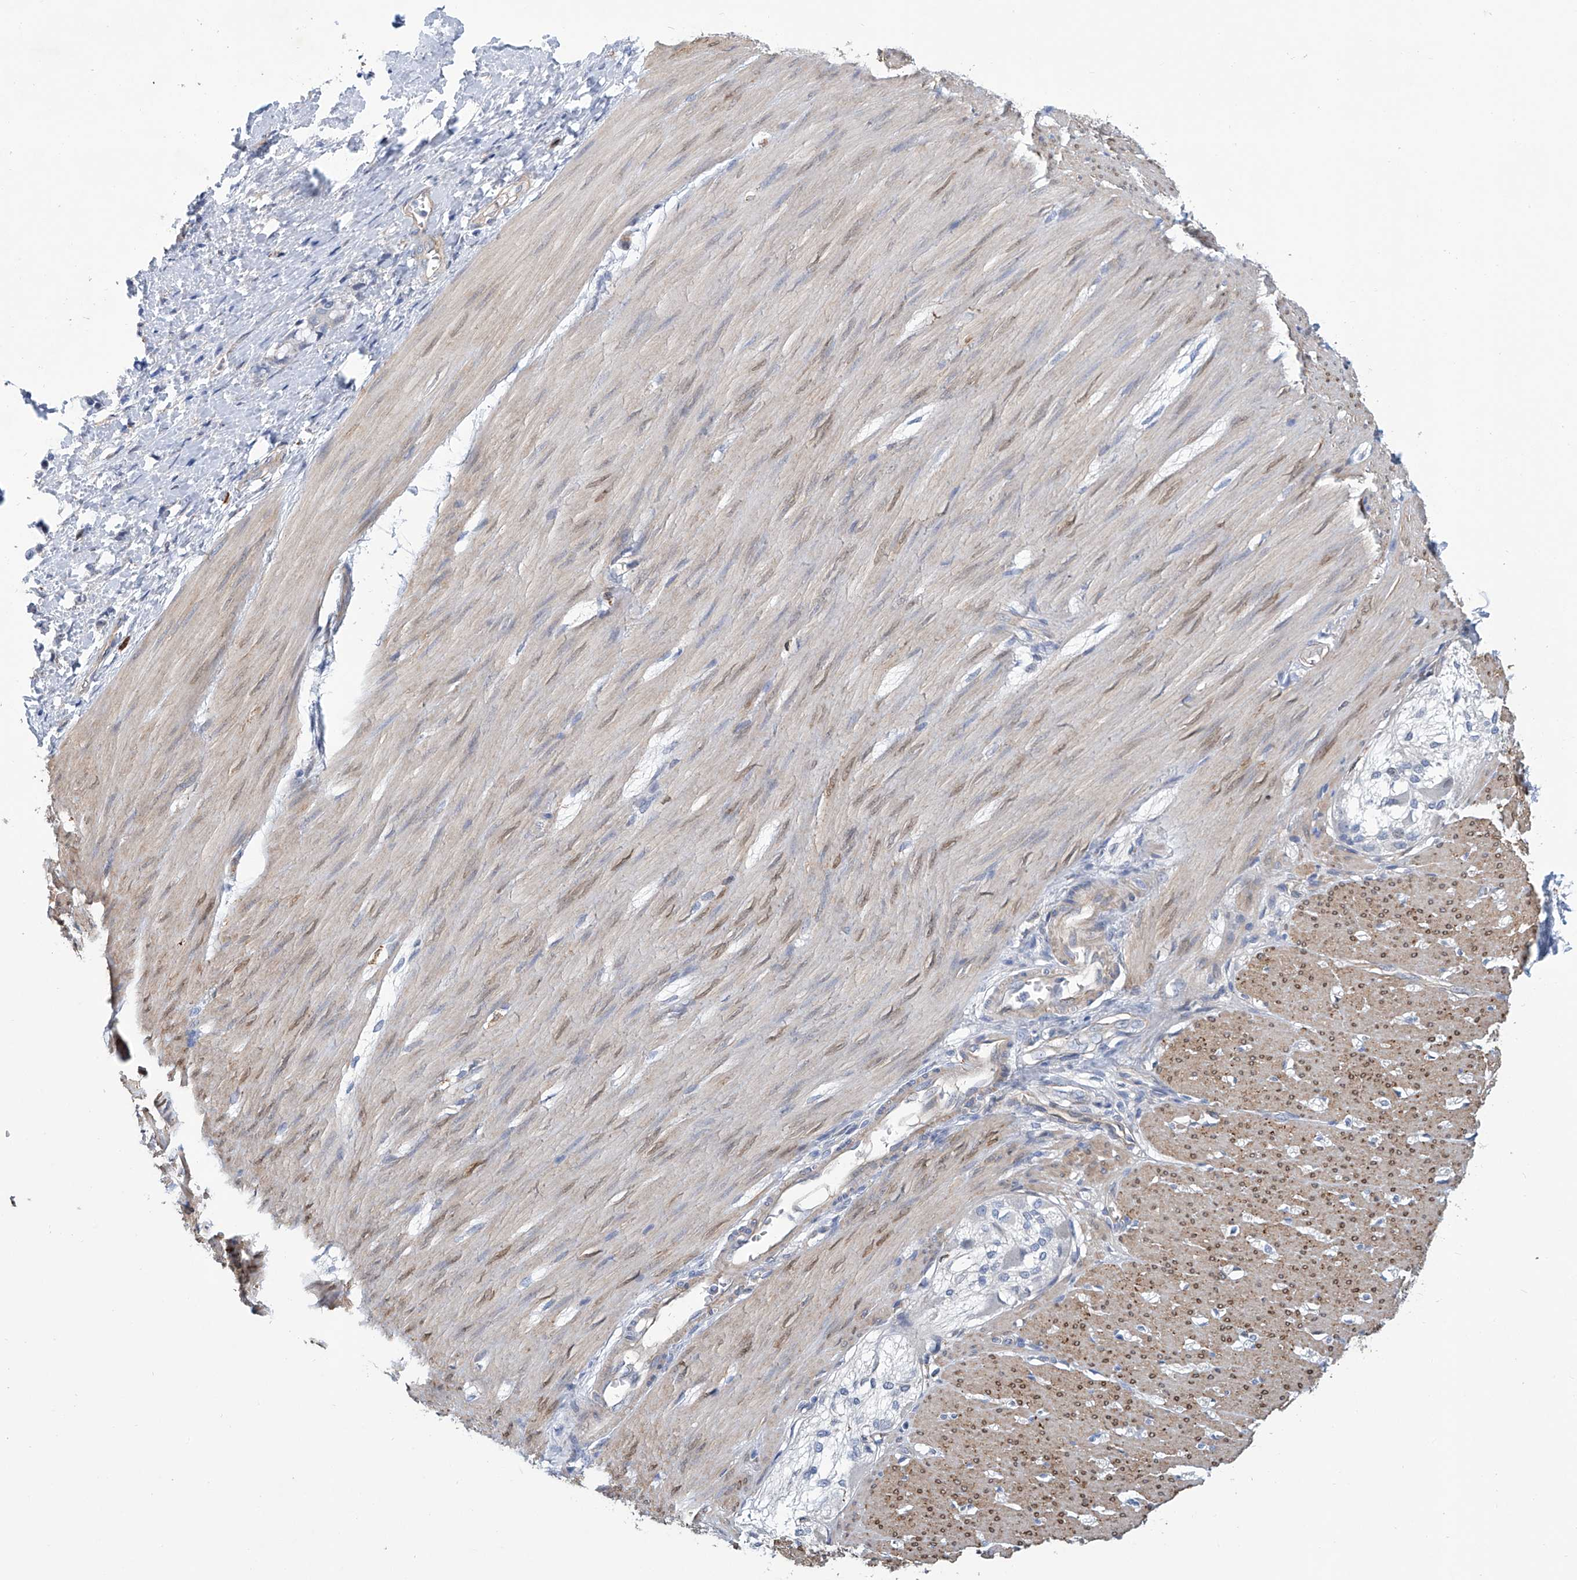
{"staining": {"intensity": "weak", "quantity": "25%-75%", "location": "cytoplasmic/membranous,nuclear"}, "tissue": "smooth muscle", "cell_type": "Smooth muscle cells", "image_type": "normal", "snomed": [{"axis": "morphology", "description": "Normal tissue, NOS"}, {"axis": "morphology", "description": "Adenocarcinoma, NOS"}, {"axis": "topography", "description": "Colon"}, {"axis": "topography", "description": "Peripheral nerve tissue"}], "caption": "IHC micrograph of benign human smooth muscle stained for a protein (brown), which demonstrates low levels of weak cytoplasmic/membranous,nuclear positivity in about 25%-75% of smooth muscle cells.", "gene": "TNN", "patient": {"sex": "male", "age": 14}}